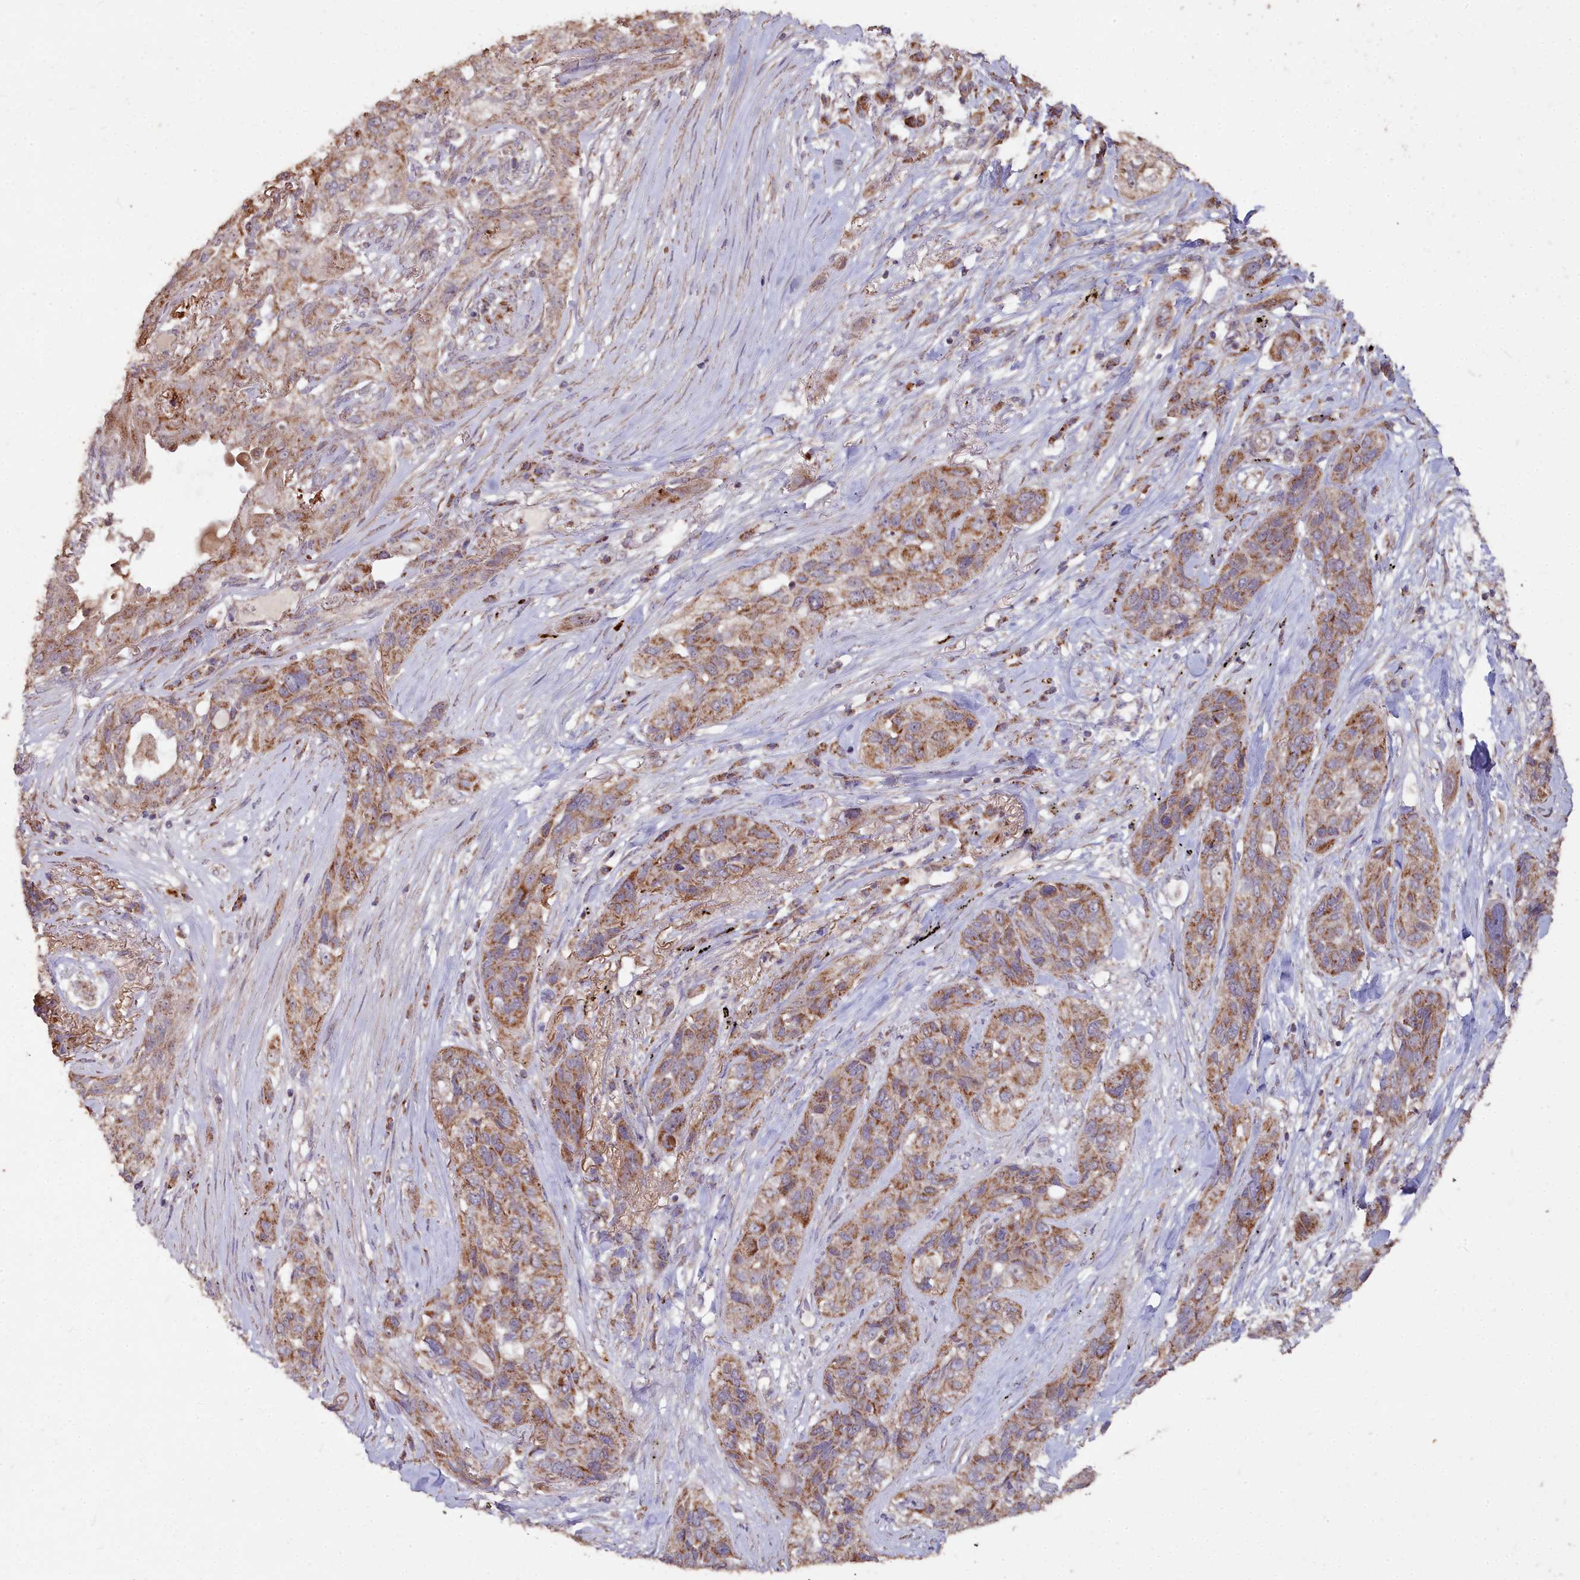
{"staining": {"intensity": "moderate", "quantity": ">75%", "location": "cytoplasmic/membranous"}, "tissue": "lung cancer", "cell_type": "Tumor cells", "image_type": "cancer", "snomed": [{"axis": "morphology", "description": "Squamous cell carcinoma, NOS"}, {"axis": "topography", "description": "Lung"}], "caption": "Brown immunohistochemical staining in squamous cell carcinoma (lung) displays moderate cytoplasmic/membranous staining in approximately >75% of tumor cells.", "gene": "COX11", "patient": {"sex": "female", "age": 70}}